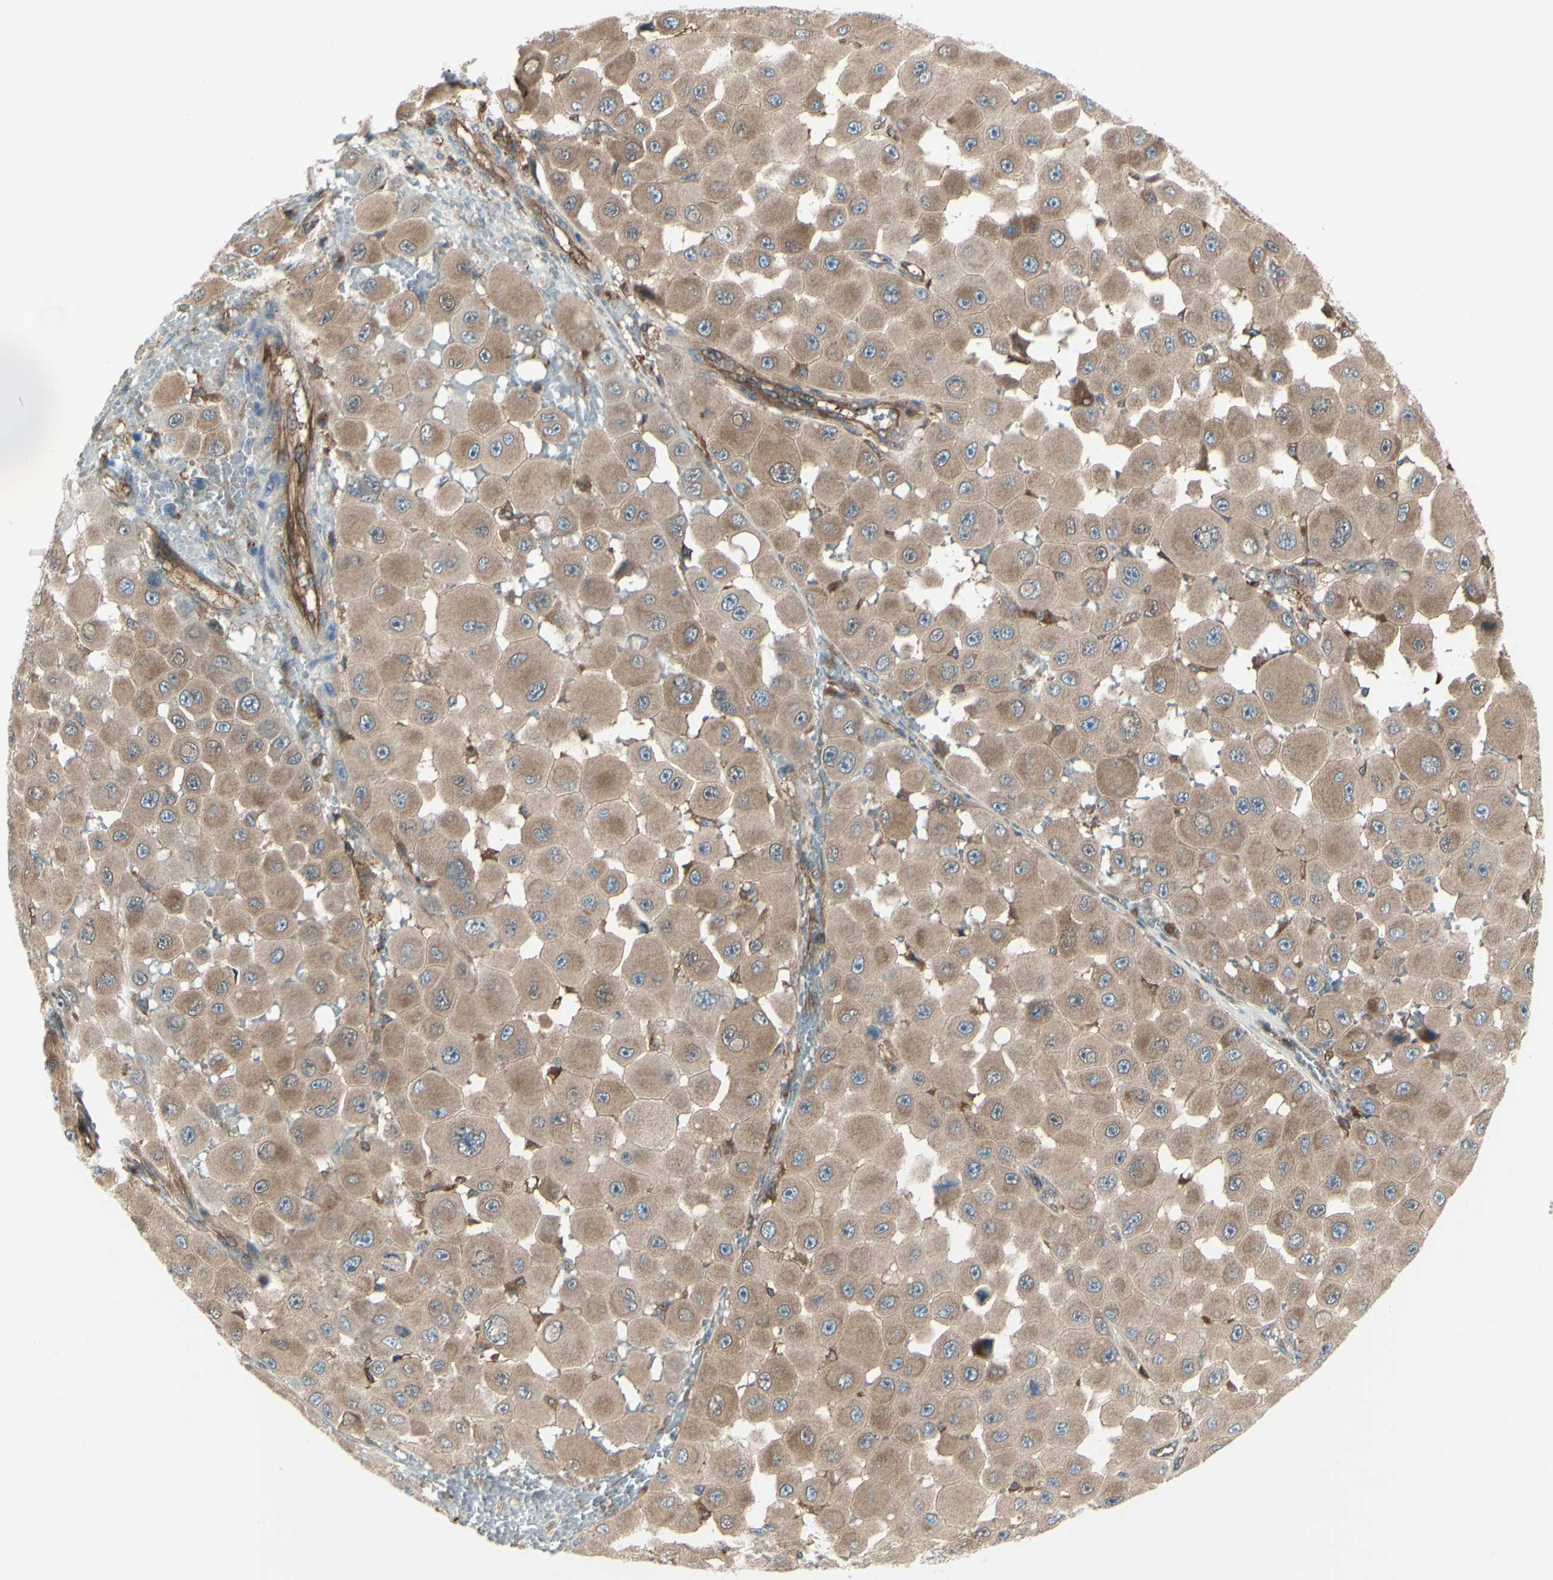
{"staining": {"intensity": "weak", "quantity": ">75%", "location": "cytoplasmic/membranous"}, "tissue": "melanoma", "cell_type": "Tumor cells", "image_type": "cancer", "snomed": [{"axis": "morphology", "description": "Malignant melanoma, NOS"}, {"axis": "topography", "description": "Skin"}], "caption": "A brown stain labels weak cytoplasmic/membranous expression of a protein in human malignant melanoma tumor cells.", "gene": "IGSF9B", "patient": {"sex": "female", "age": 81}}